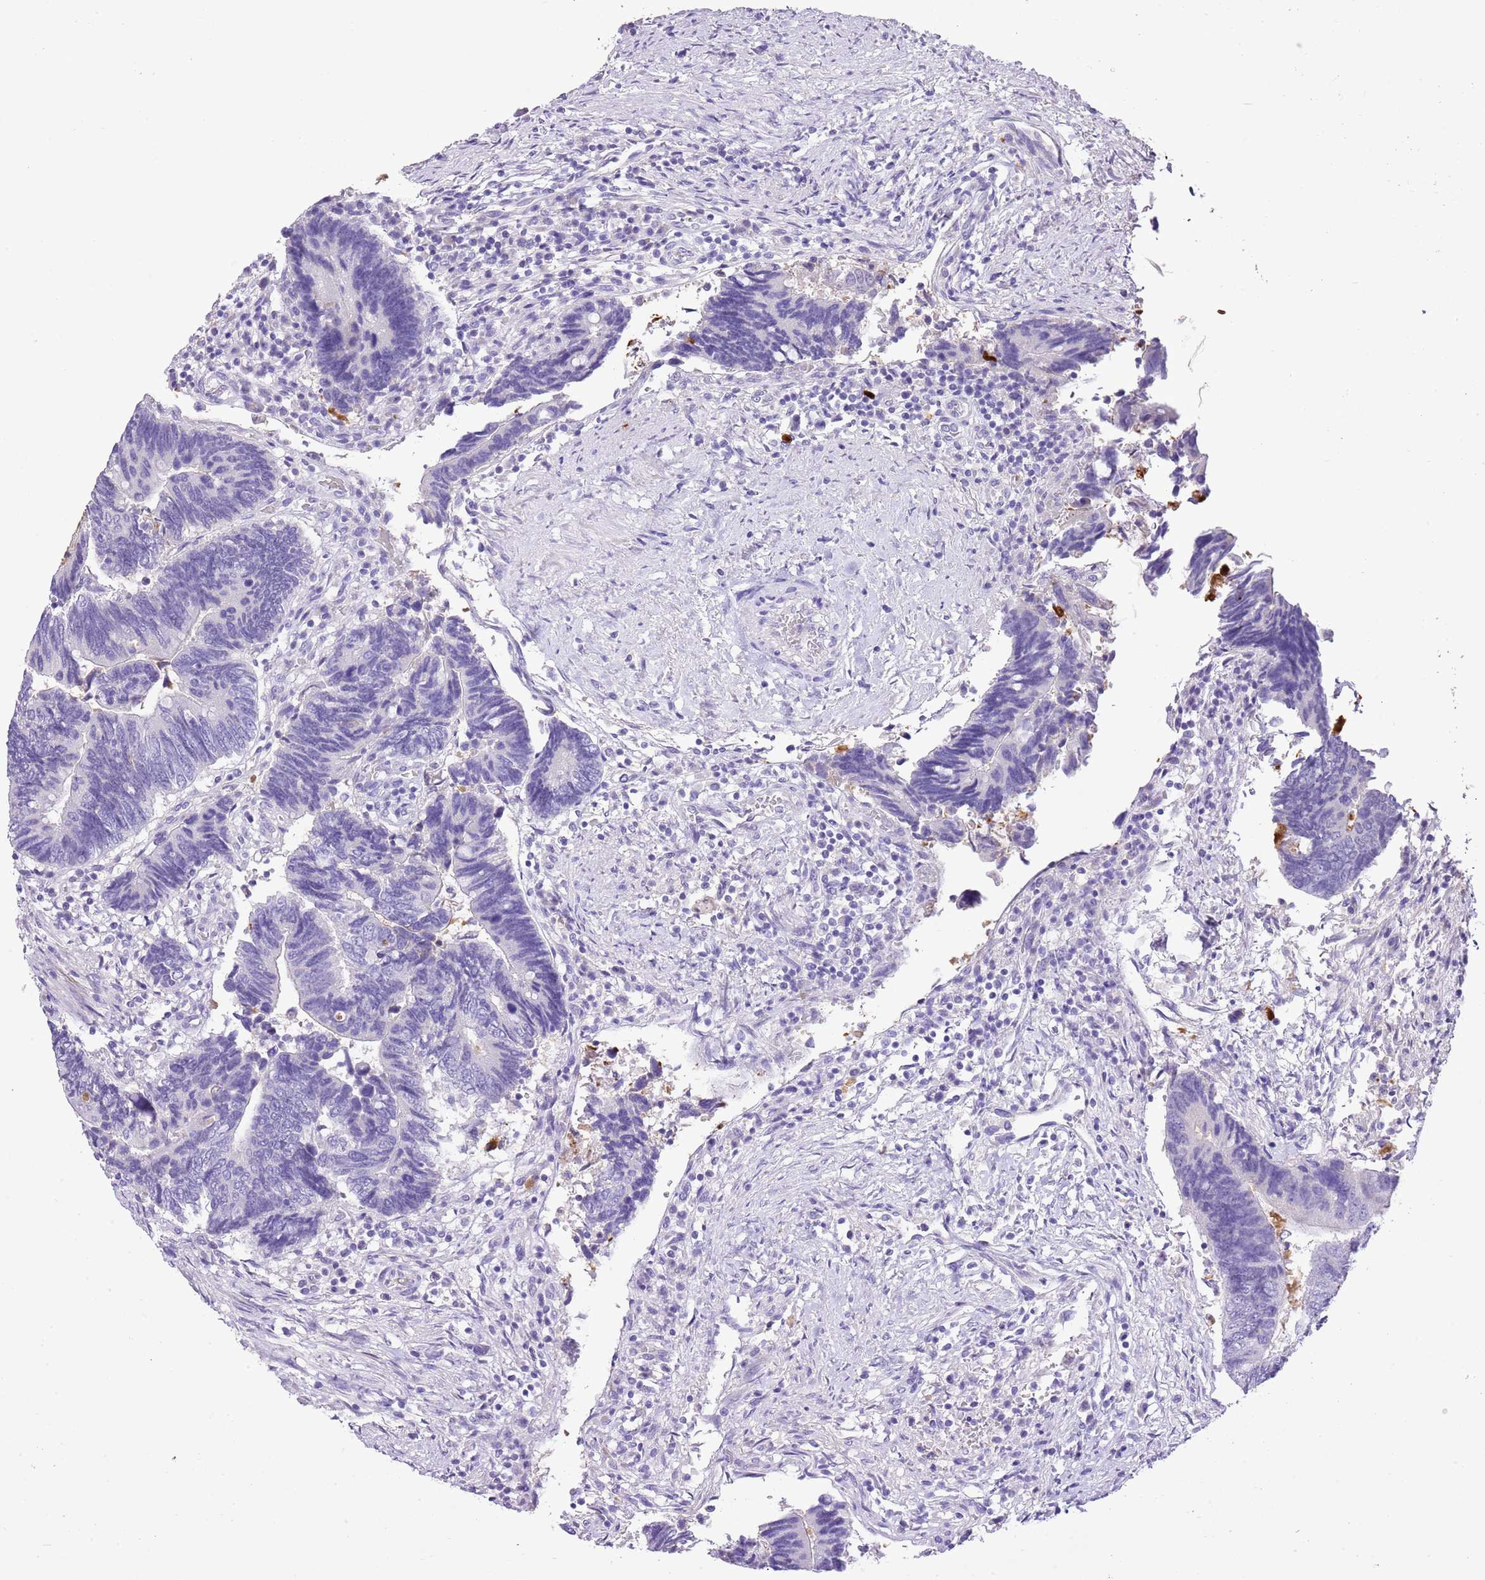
{"staining": {"intensity": "negative", "quantity": "none", "location": "none"}, "tissue": "colorectal cancer", "cell_type": "Tumor cells", "image_type": "cancer", "snomed": [{"axis": "morphology", "description": "Adenocarcinoma, NOS"}, {"axis": "topography", "description": "Colon"}], "caption": "Tumor cells show no significant protein staining in colorectal adenocarcinoma. The staining is performed using DAB brown chromogen with nuclei counter-stained in using hematoxylin.", "gene": "XPO7", "patient": {"sex": "male", "age": 87}}